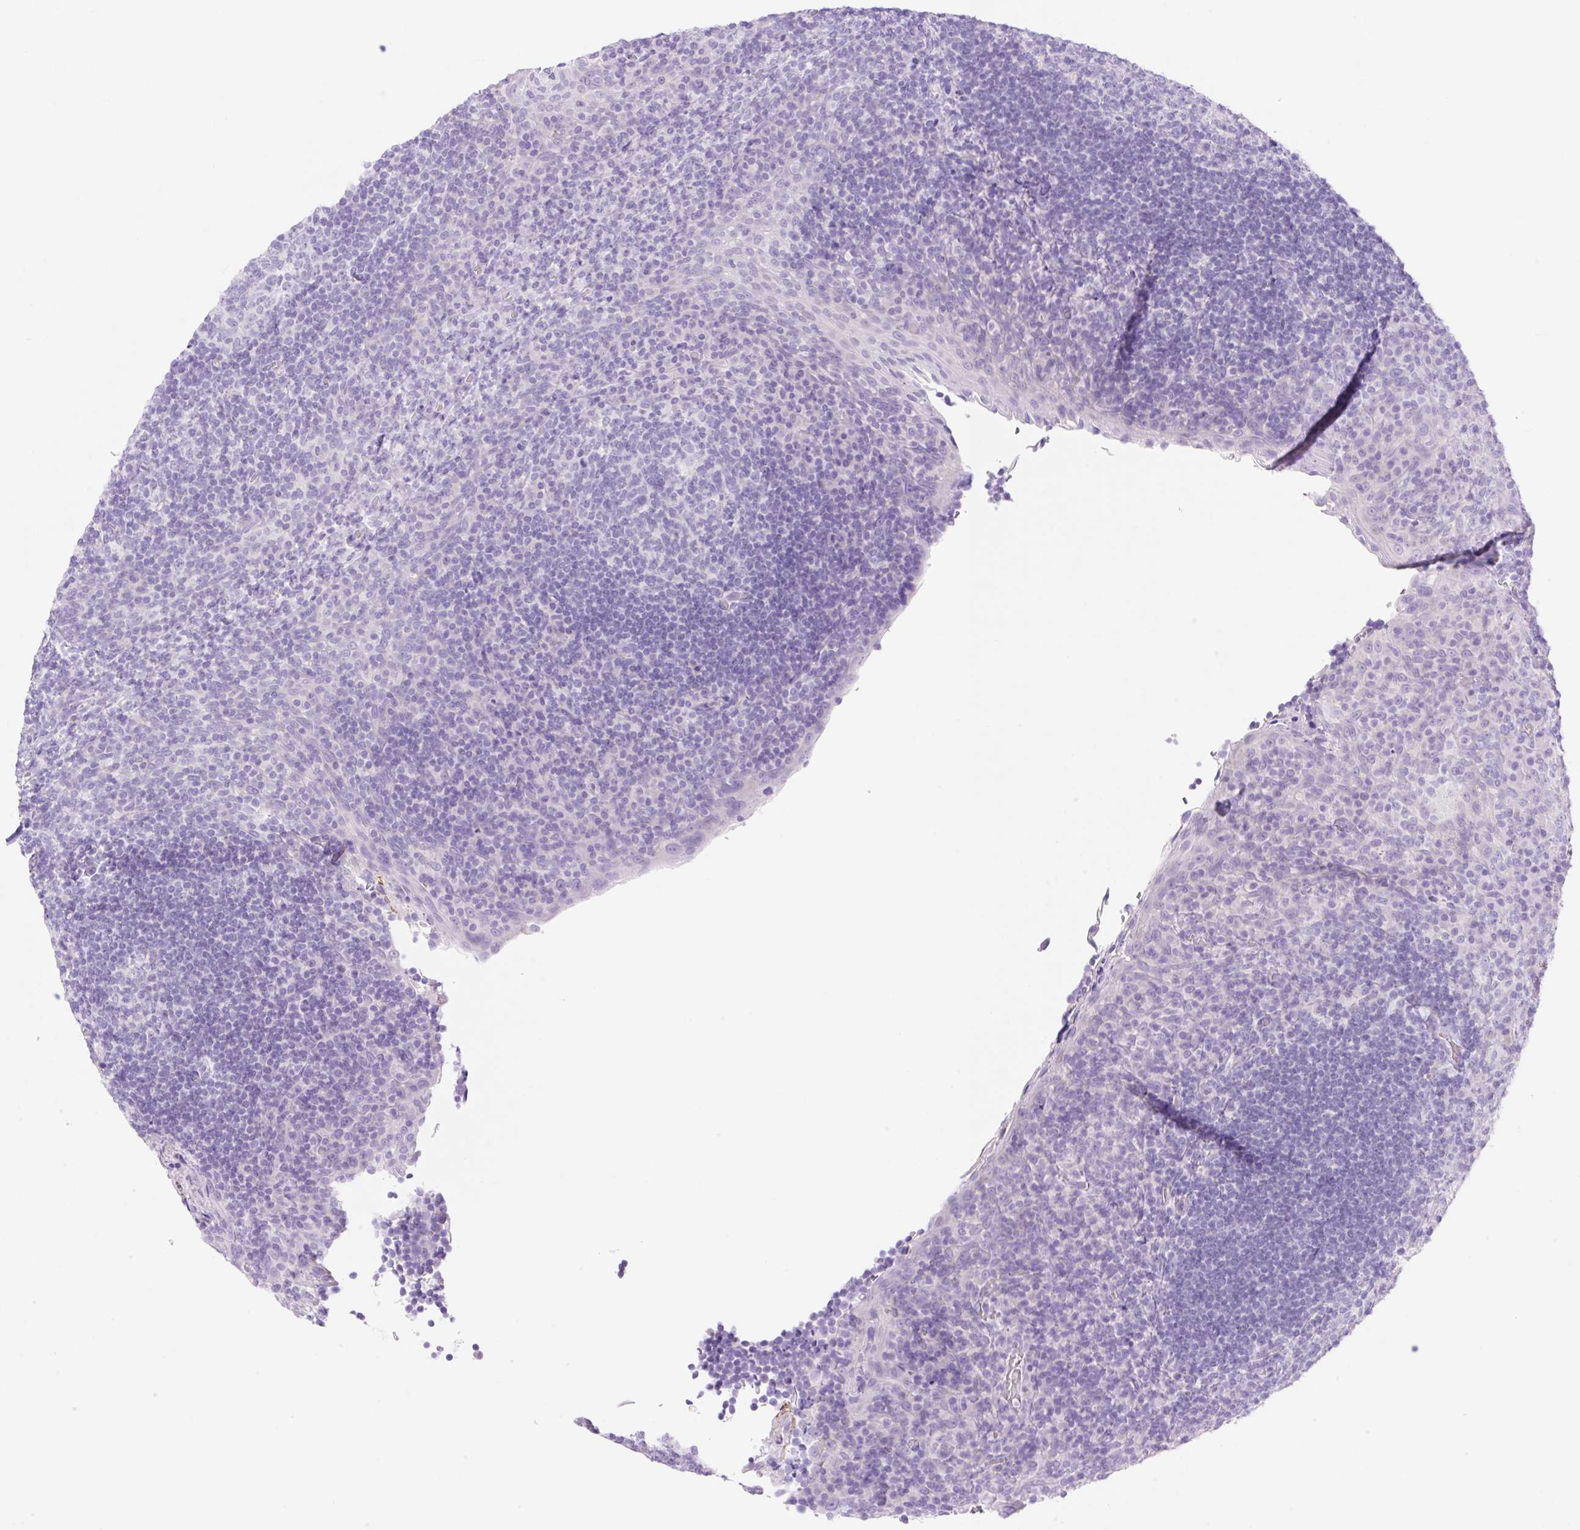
{"staining": {"intensity": "negative", "quantity": "none", "location": "none"}, "tissue": "tonsil", "cell_type": "Germinal center cells", "image_type": "normal", "snomed": [{"axis": "morphology", "description": "Normal tissue, NOS"}, {"axis": "topography", "description": "Tonsil"}], "caption": "Immunohistochemical staining of unremarkable human tonsil exhibits no significant positivity in germinal center cells.", "gene": "CDX1", "patient": {"sex": "male", "age": 17}}